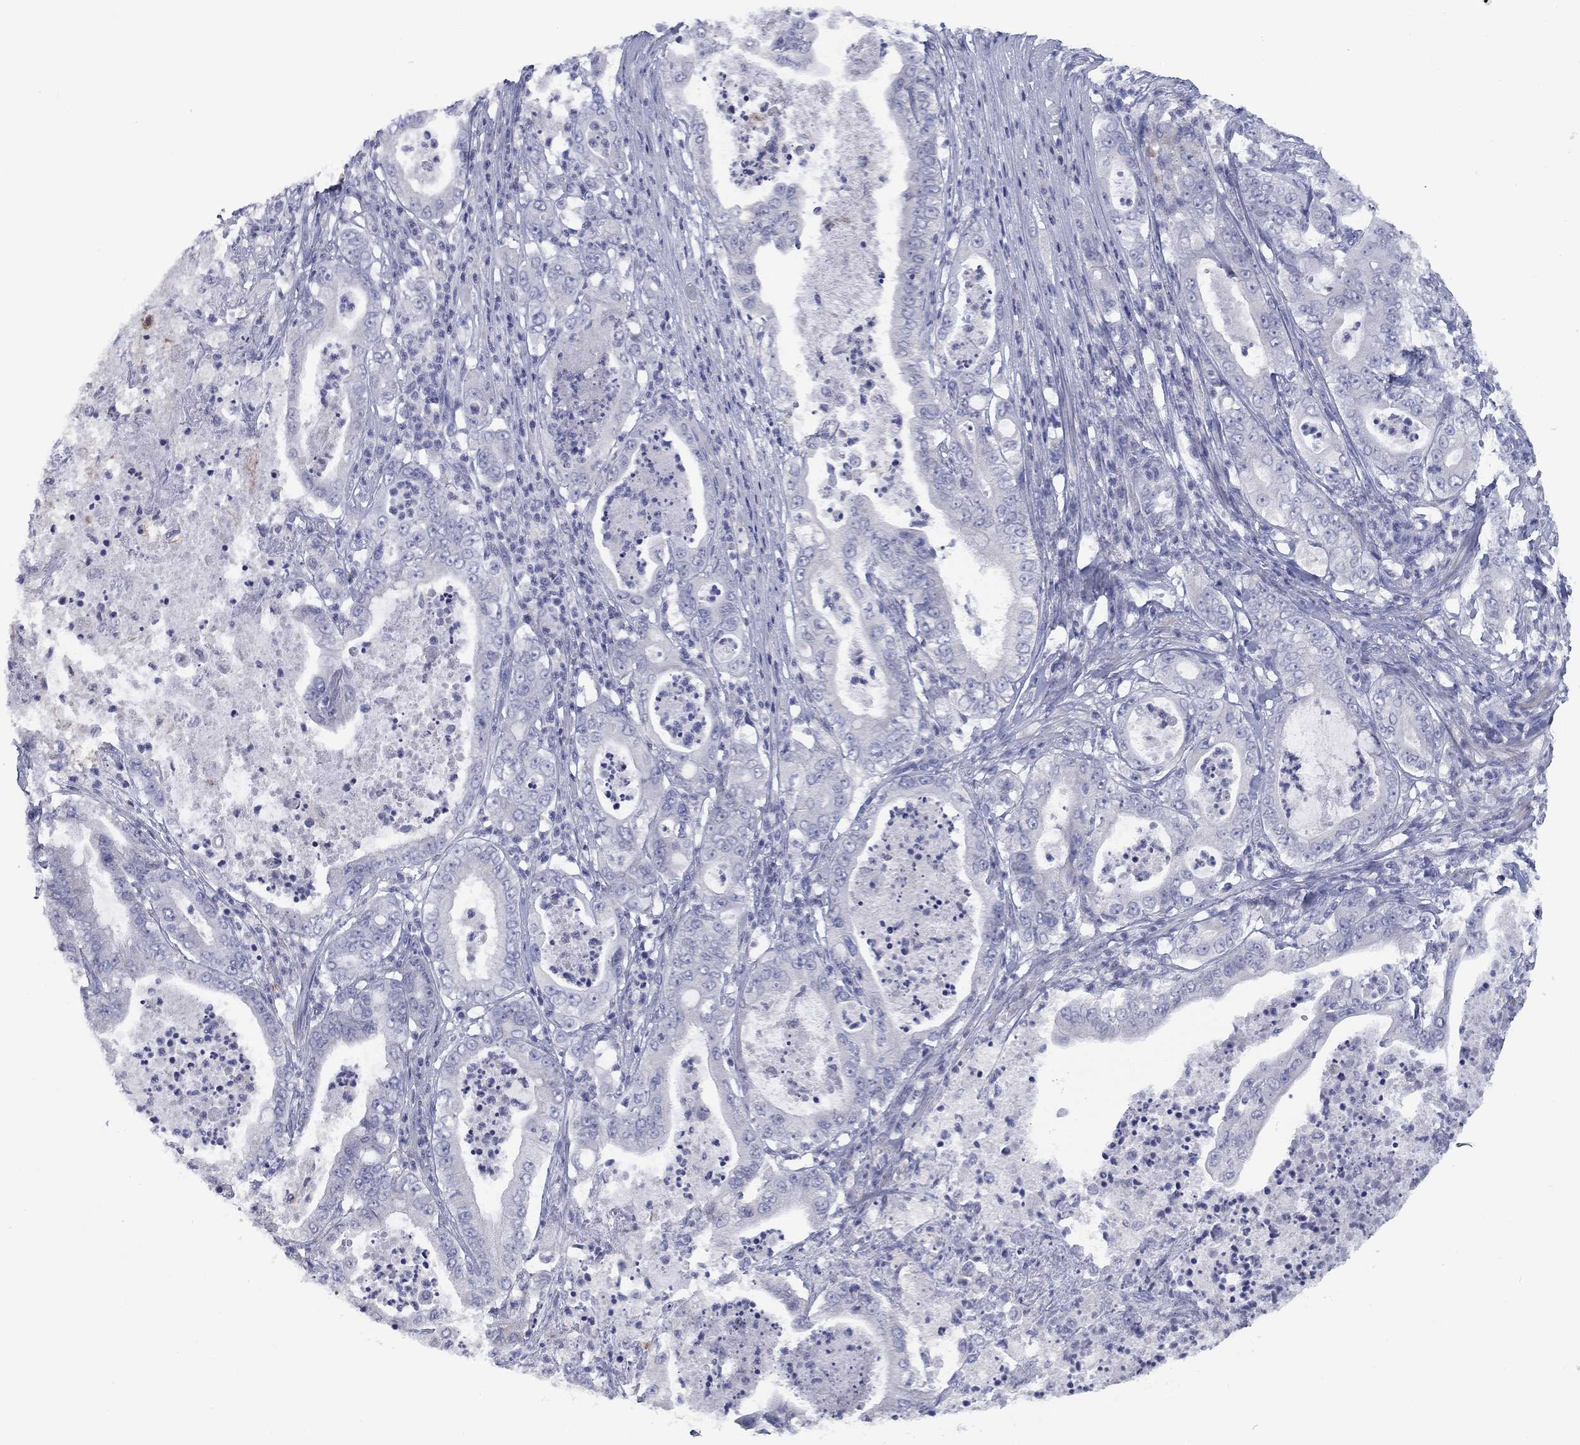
{"staining": {"intensity": "negative", "quantity": "none", "location": "none"}, "tissue": "pancreatic cancer", "cell_type": "Tumor cells", "image_type": "cancer", "snomed": [{"axis": "morphology", "description": "Adenocarcinoma, NOS"}, {"axis": "topography", "description": "Pancreas"}], "caption": "High magnification brightfield microscopy of pancreatic adenocarcinoma stained with DAB (brown) and counterstained with hematoxylin (blue): tumor cells show no significant staining.", "gene": "CALB1", "patient": {"sex": "male", "age": 71}}